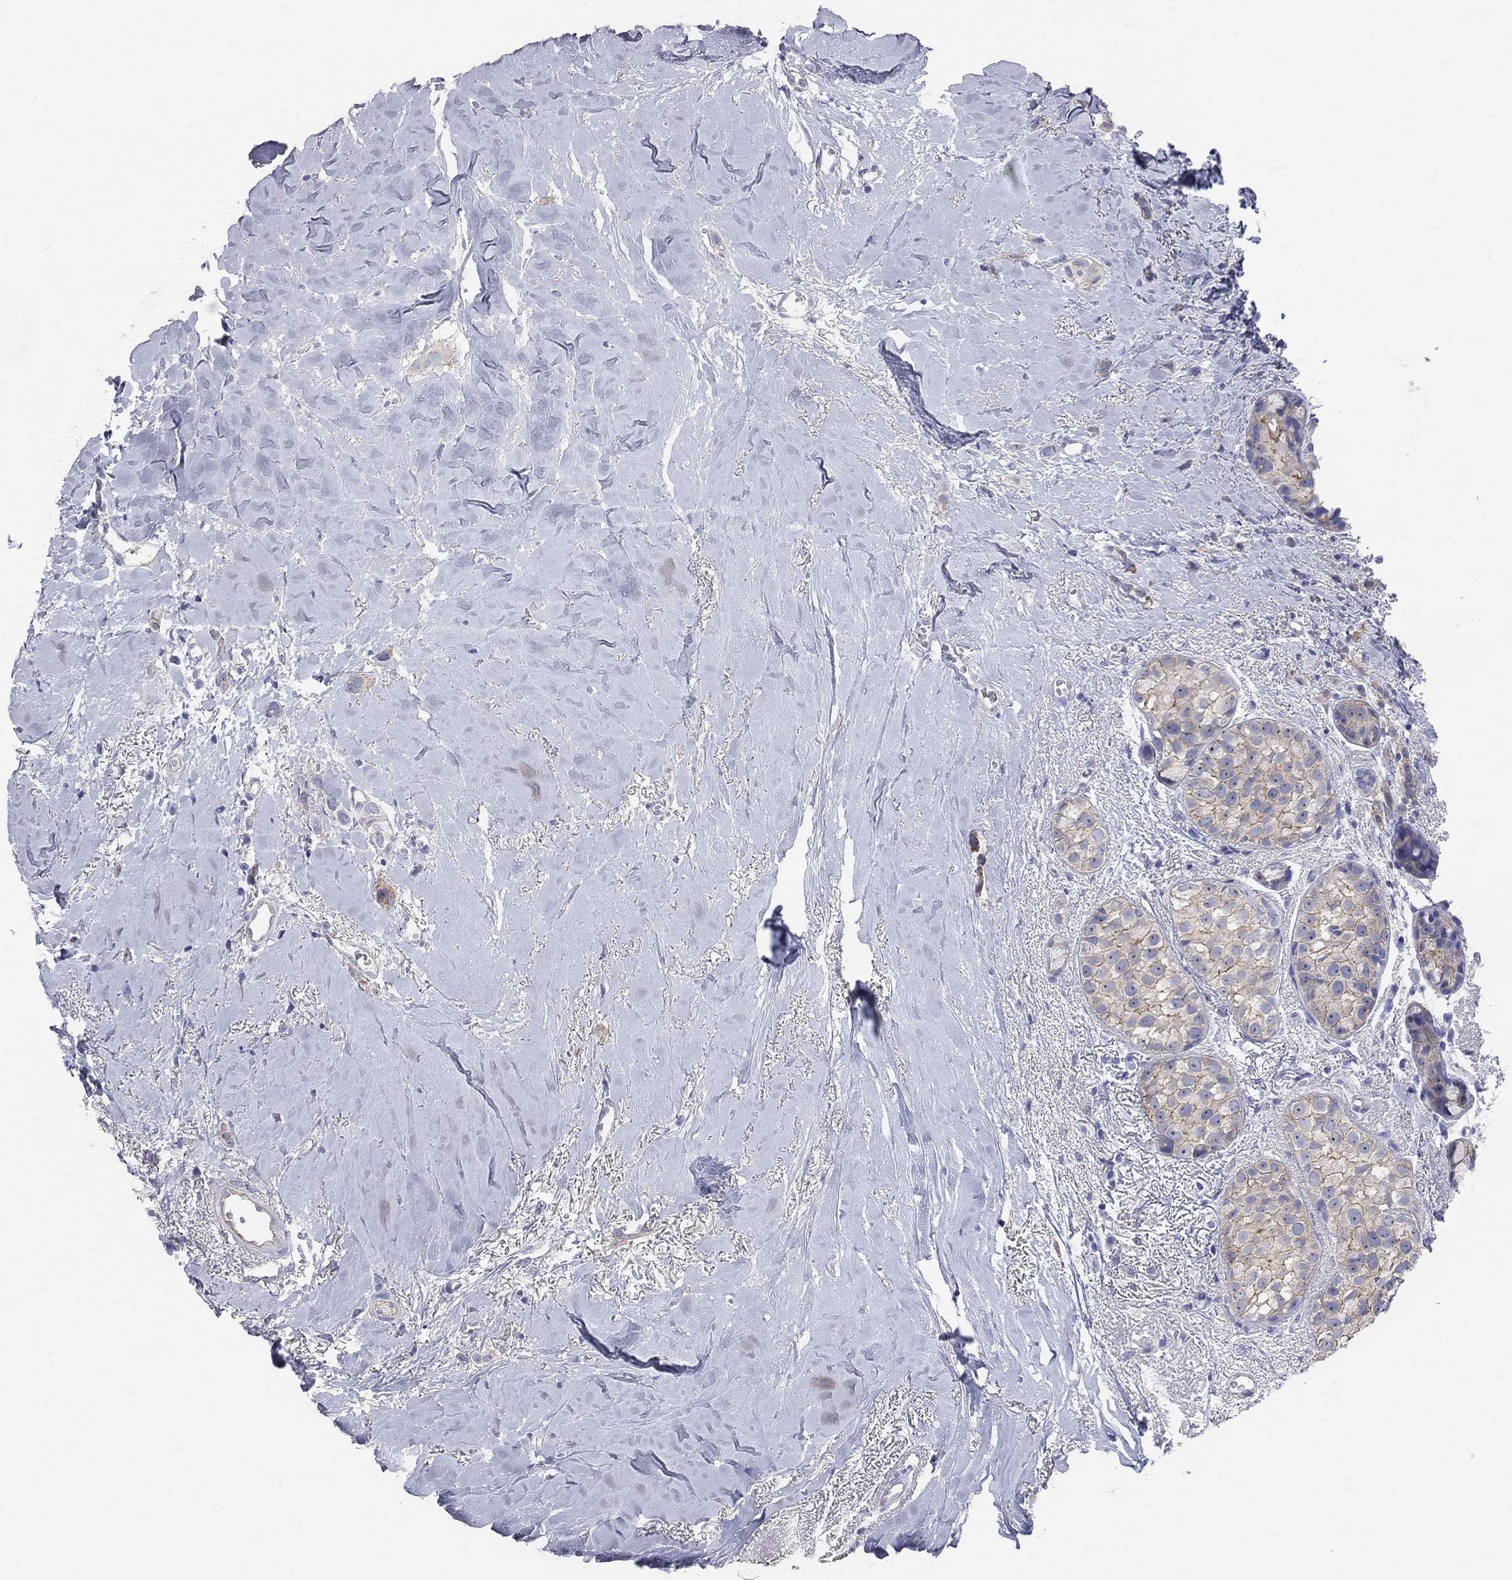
{"staining": {"intensity": "moderate", "quantity": "25%-75%", "location": "cytoplasmic/membranous"}, "tissue": "breast cancer", "cell_type": "Tumor cells", "image_type": "cancer", "snomed": [{"axis": "morphology", "description": "Duct carcinoma"}, {"axis": "topography", "description": "Breast"}], "caption": "Immunohistochemical staining of human breast cancer displays medium levels of moderate cytoplasmic/membranous positivity in approximately 25%-75% of tumor cells.", "gene": "AOX1", "patient": {"sex": "female", "age": 85}}